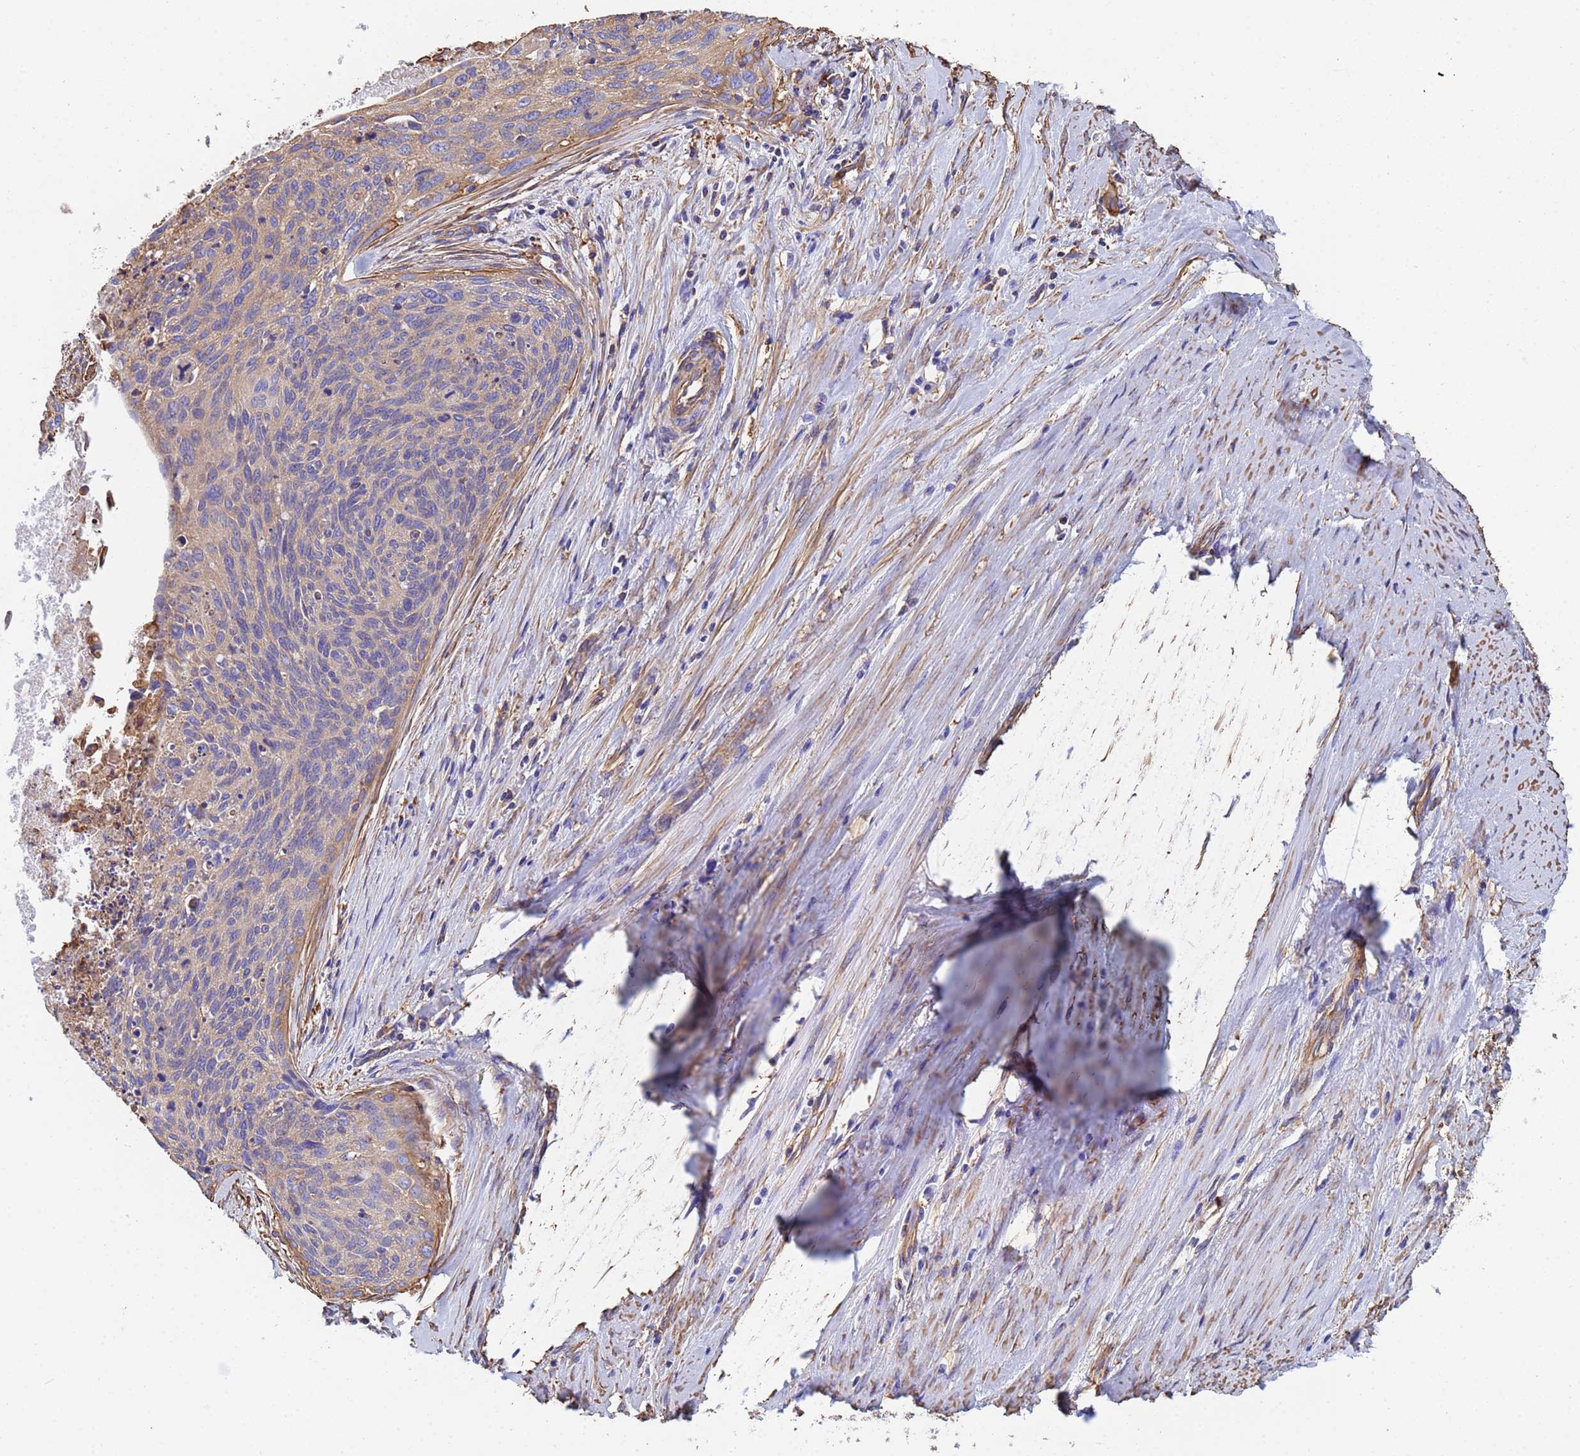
{"staining": {"intensity": "weak", "quantity": "<25%", "location": "cytoplasmic/membranous"}, "tissue": "cervical cancer", "cell_type": "Tumor cells", "image_type": "cancer", "snomed": [{"axis": "morphology", "description": "Squamous cell carcinoma, NOS"}, {"axis": "topography", "description": "Cervix"}], "caption": "Immunohistochemistry (IHC) image of neoplastic tissue: cervical cancer stained with DAB displays no significant protein staining in tumor cells. The staining was performed using DAB to visualize the protein expression in brown, while the nuclei were stained in blue with hematoxylin (Magnification: 20x).", "gene": "MYL12A", "patient": {"sex": "female", "age": 55}}